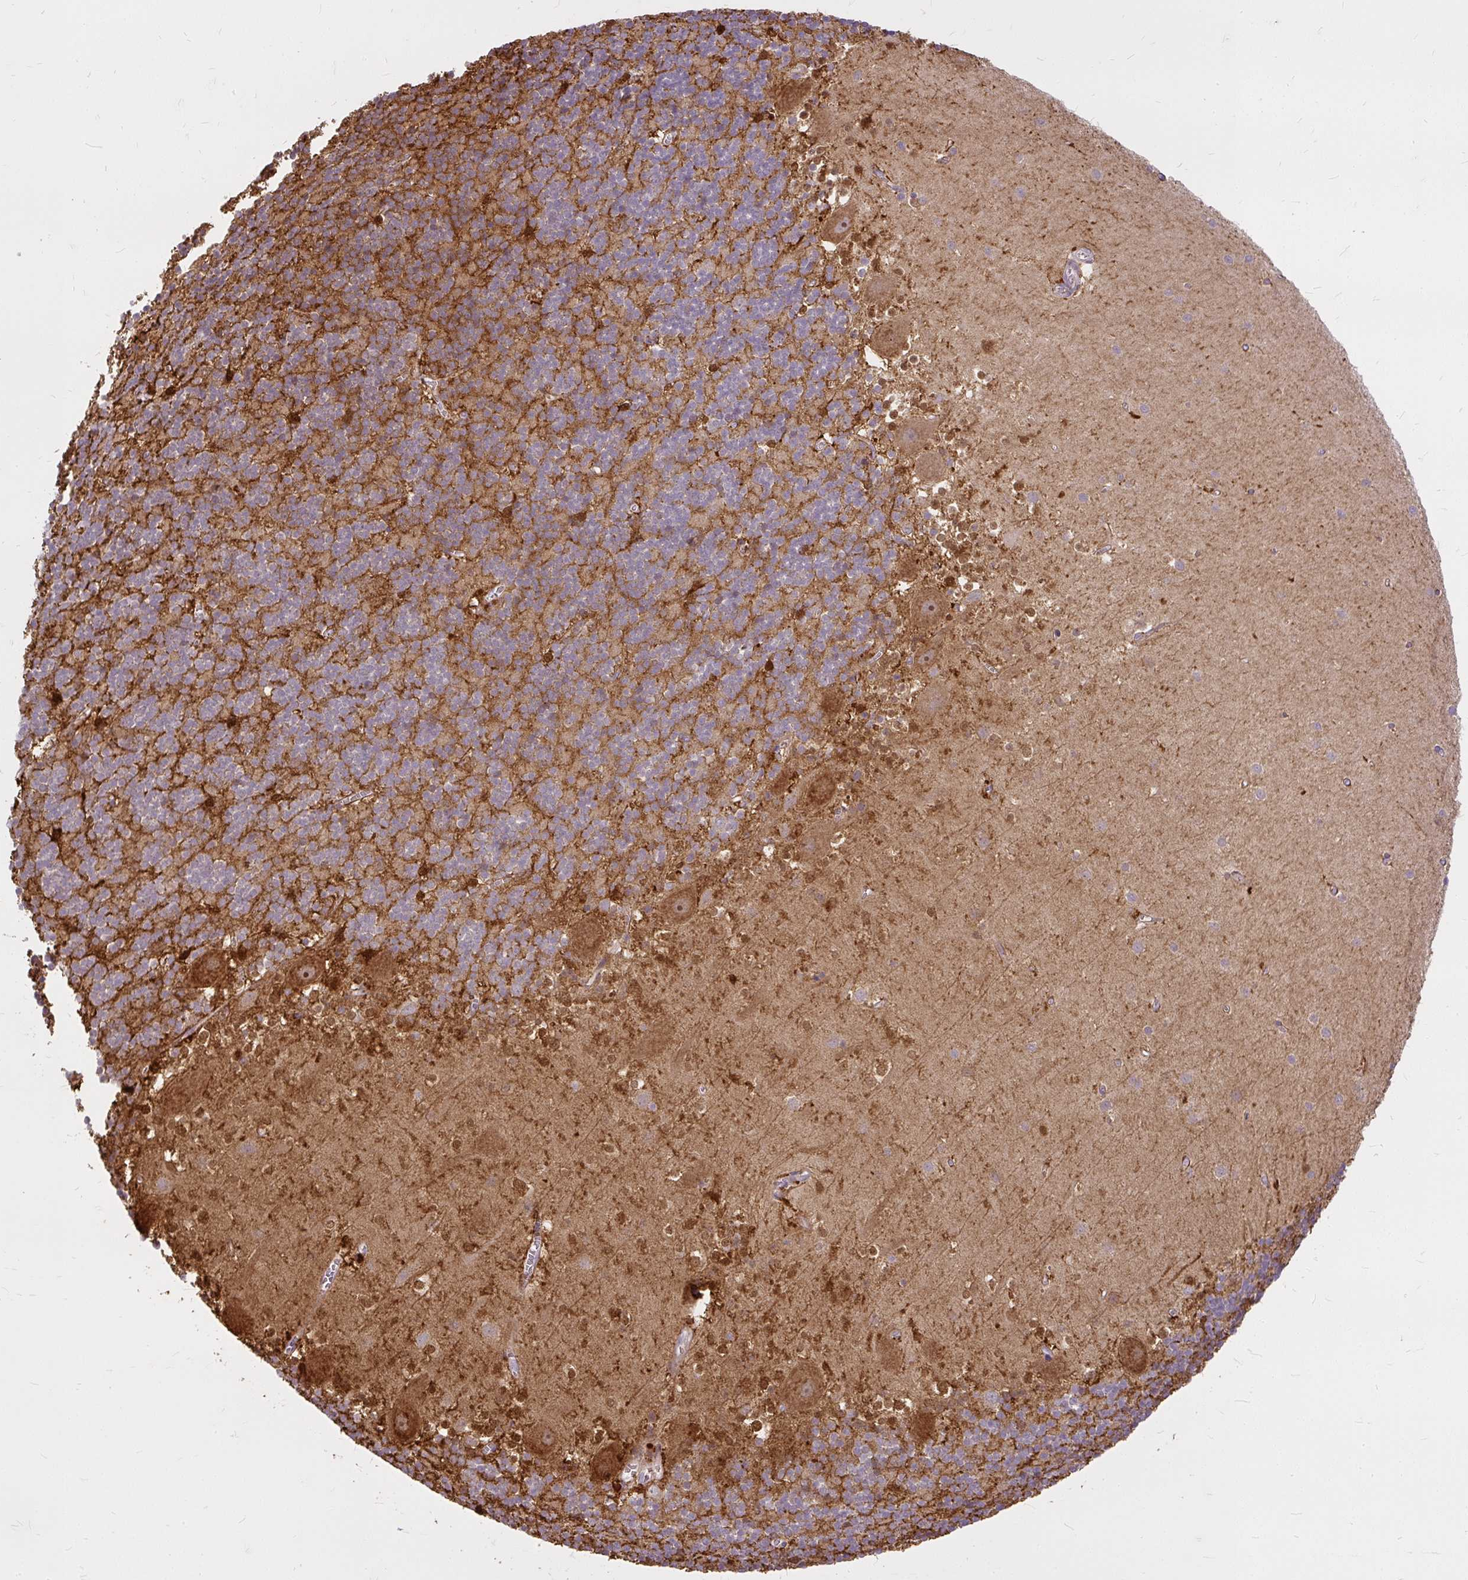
{"staining": {"intensity": "moderate", "quantity": ">75%", "location": "cytoplasmic/membranous"}, "tissue": "cerebellum", "cell_type": "Cells in granular layer", "image_type": "normal", "snomed": [{"axis": "morphology", "description": "Normal tissue, NOS"}, {"axis": "topography", "description": "Cerebellum"}], "caption": "About >75% of cells in granular layer in normal human cerebellum demonstrate moderate cytoplasmic/membranous protein positivity as visualized by brown immunohistochemical staining.", "gene": "AP5S1", "patient": {"sex": "male", "age": 54}}